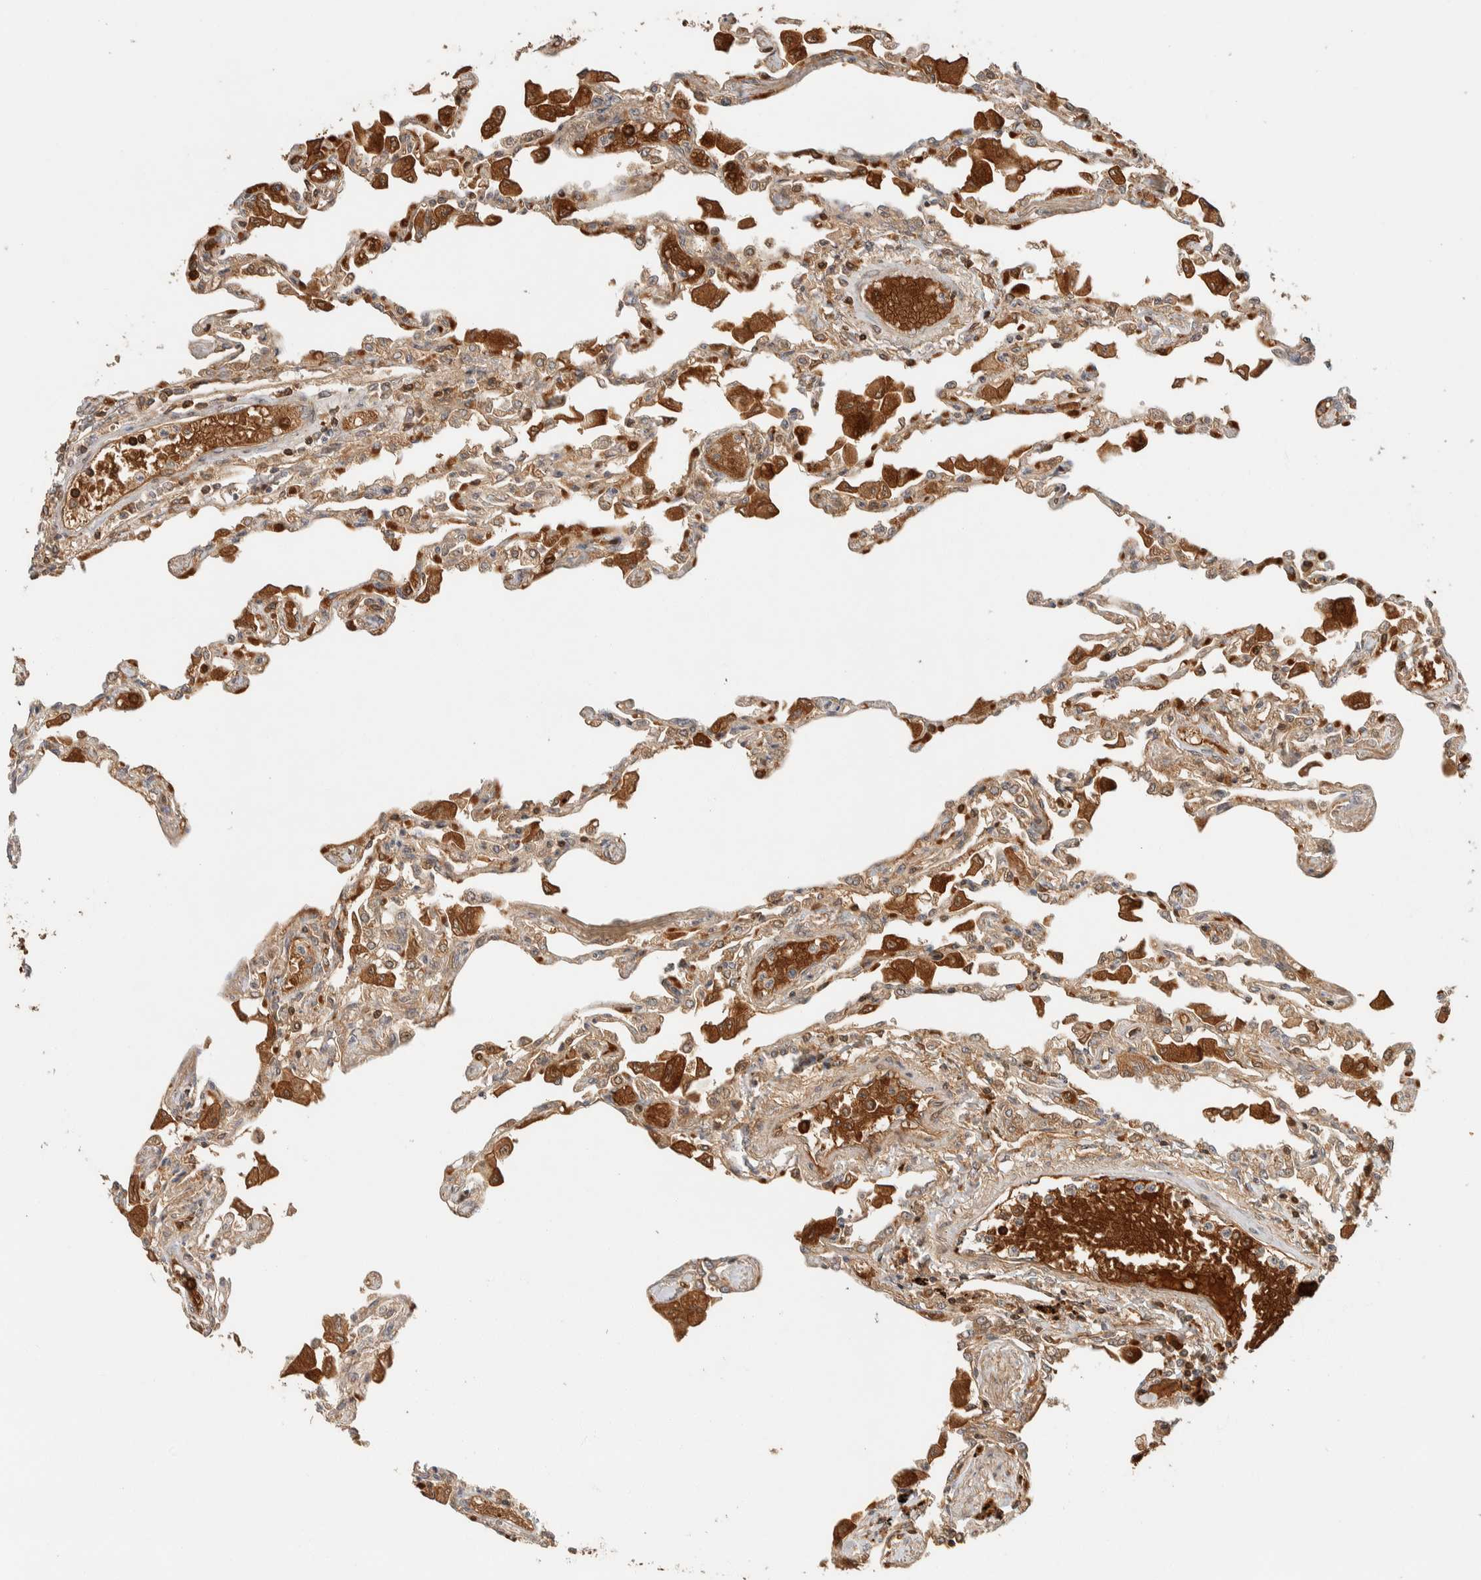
{"staining": {"intensity": "moderate", "quantity": ">75%", "location": "cytoplasmic/membranous,nuclear"}, "tissue": "lung", "cell_type": "Alveolar cells", "image_type": "normal", "snomed": [{"axis": "morphology", "description": "Normal tissue, NOS"}, {"axis": "topography", "description": "Bronchus"}, {"axis": "topography", "description": "Lung"}], "caption": "Protein expression analysis of benign human lung reveals moderate cytoplasmic/membranous,nuclear positivity in approximately >75% of alveolar cells. (Stains: DAB in brown, nuclei in blue, Microscopy: brightfield microscopy at high magnification).", "gene": "ZBTB2", "patient": {"sex": "female", "age": 49}}